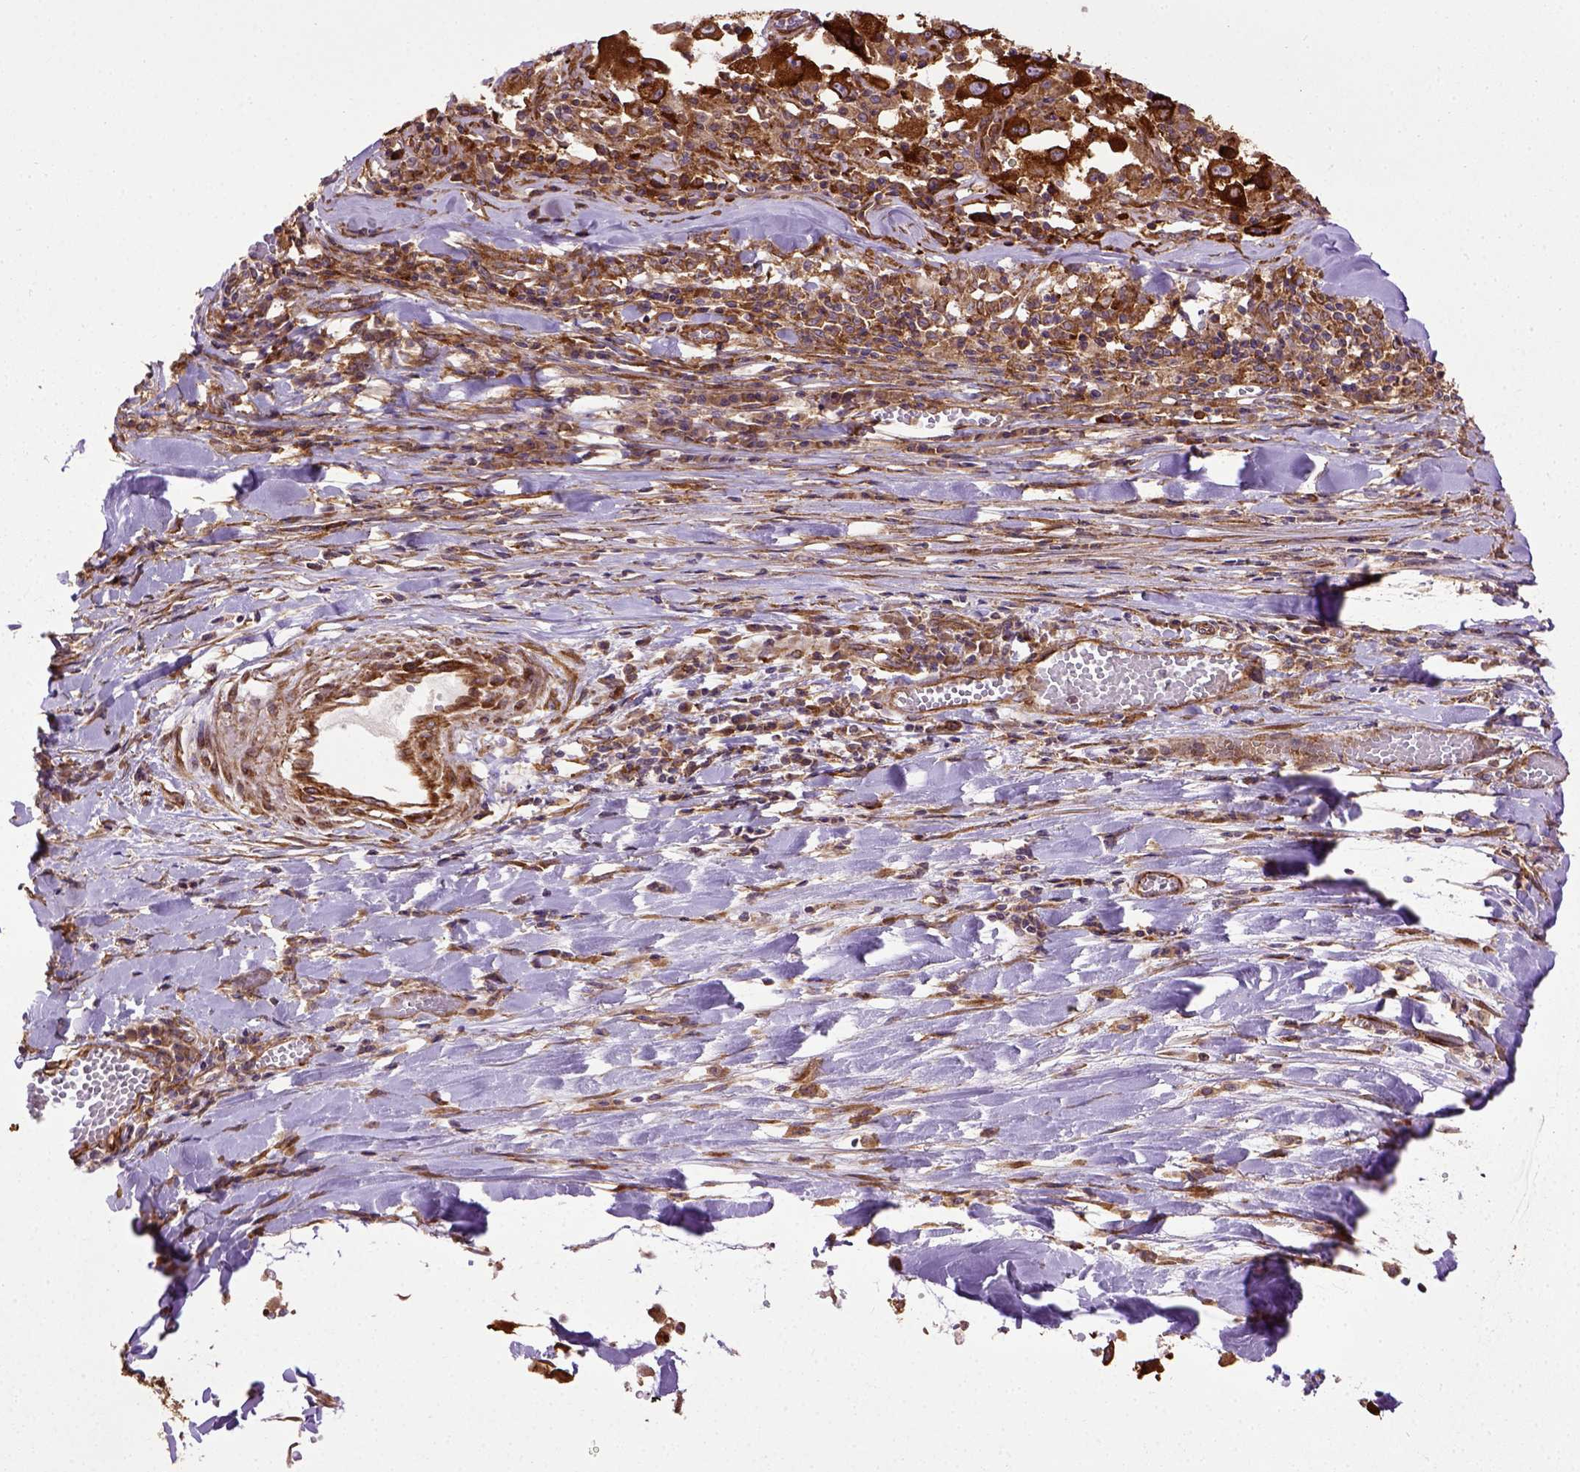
{"staining": {"intensity": "strong", "quantity": ">75%", "location": "cytoplasmic/membranous"}, "tissue": "melanoma", "cell_type": "Tumor cells", "image_type": "cancer", "snomed": [{"axis": "morphology", "description": "Malignant melanoma, Metastatic site"}, {"axis": "topography", "description": "Lymph node"}], "caption": "Immunohistochemical staining of malignant melanoma (metastatic site) reveals high levels of strong cytoplasmic/membranous protein expression in approximately >75% of tumor cells. Using DAB (3,3'-diaminobenzidine) (brown) and hematoxylin (blue) stains, captured at high magnification using brightfield microscopy.", "gene": "CAPRIN1", "patient": {"sex": "male", "age": 50}}